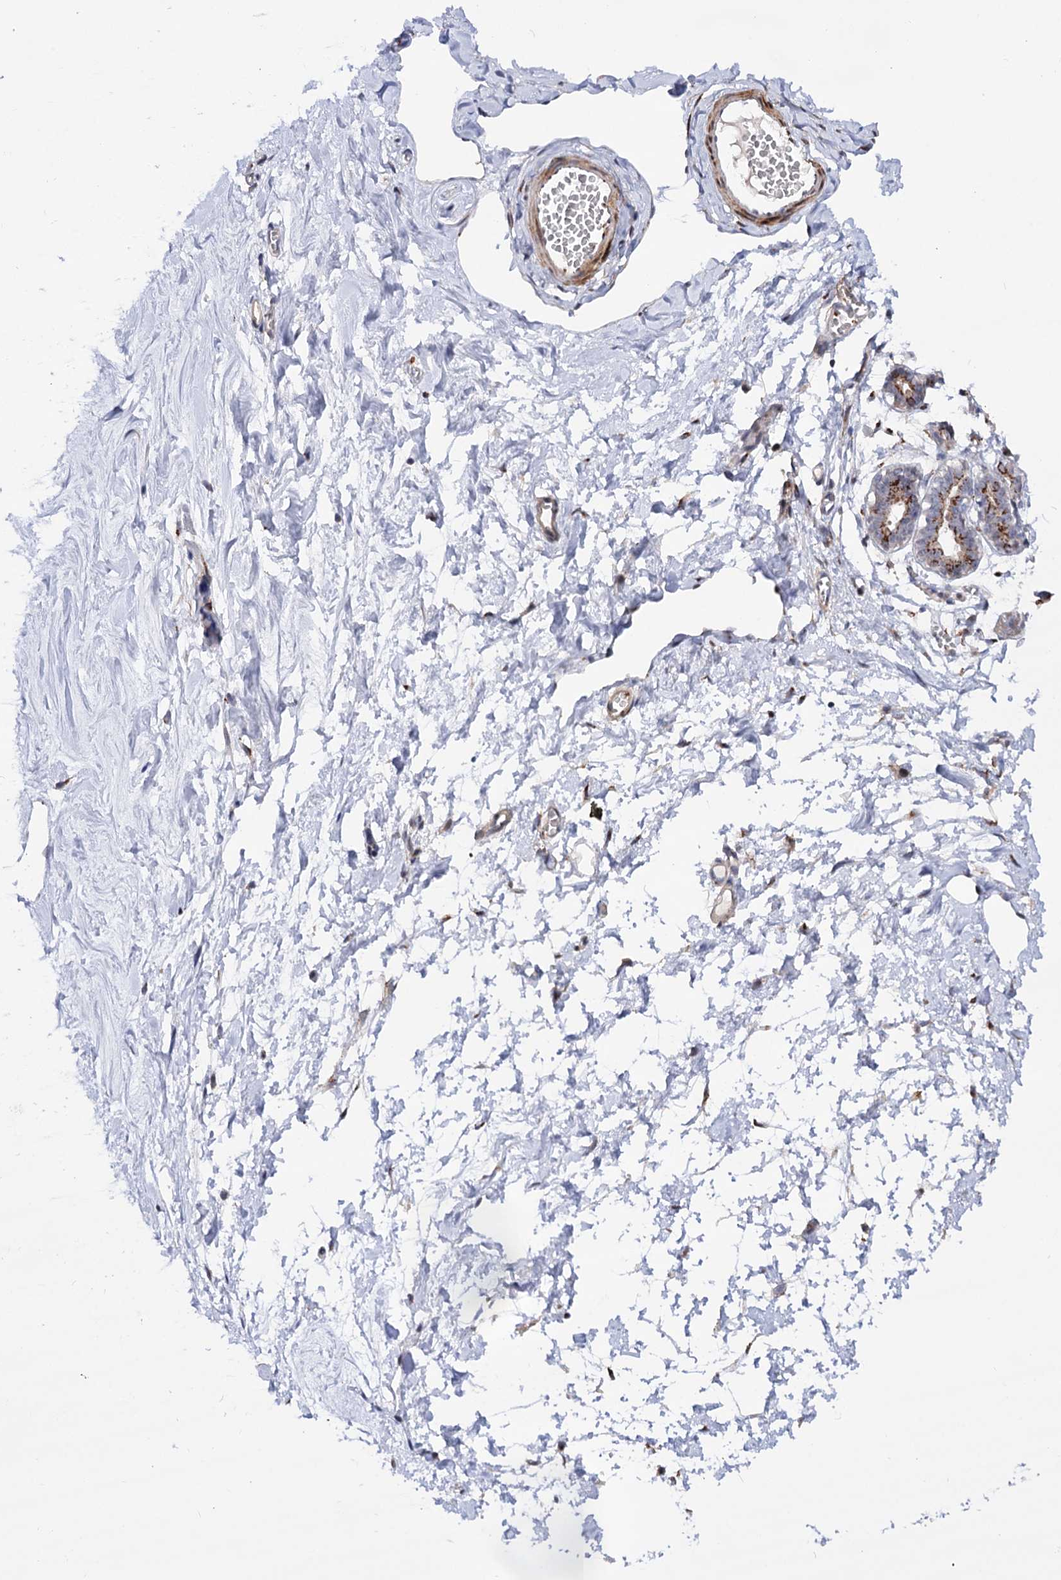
{"staining": {"intensity": "negative", "quantity": "none", "location": "none"}, "tissue": "breast", "cell_type": "Adipocytes", "image_type": "normal", "snomed": [{"axis": "morphology", "description": "Normal tissue, NOS"}, {"axis": "topography", "description": "Breast"}], "caption": "Adipocytes are negative for brown protein staining in normal breast. (DAB immunohistochemistry with hematoxylin counter stain).", "gene": "C11orf96", "patient": {"sex": "female", "age": 27}}